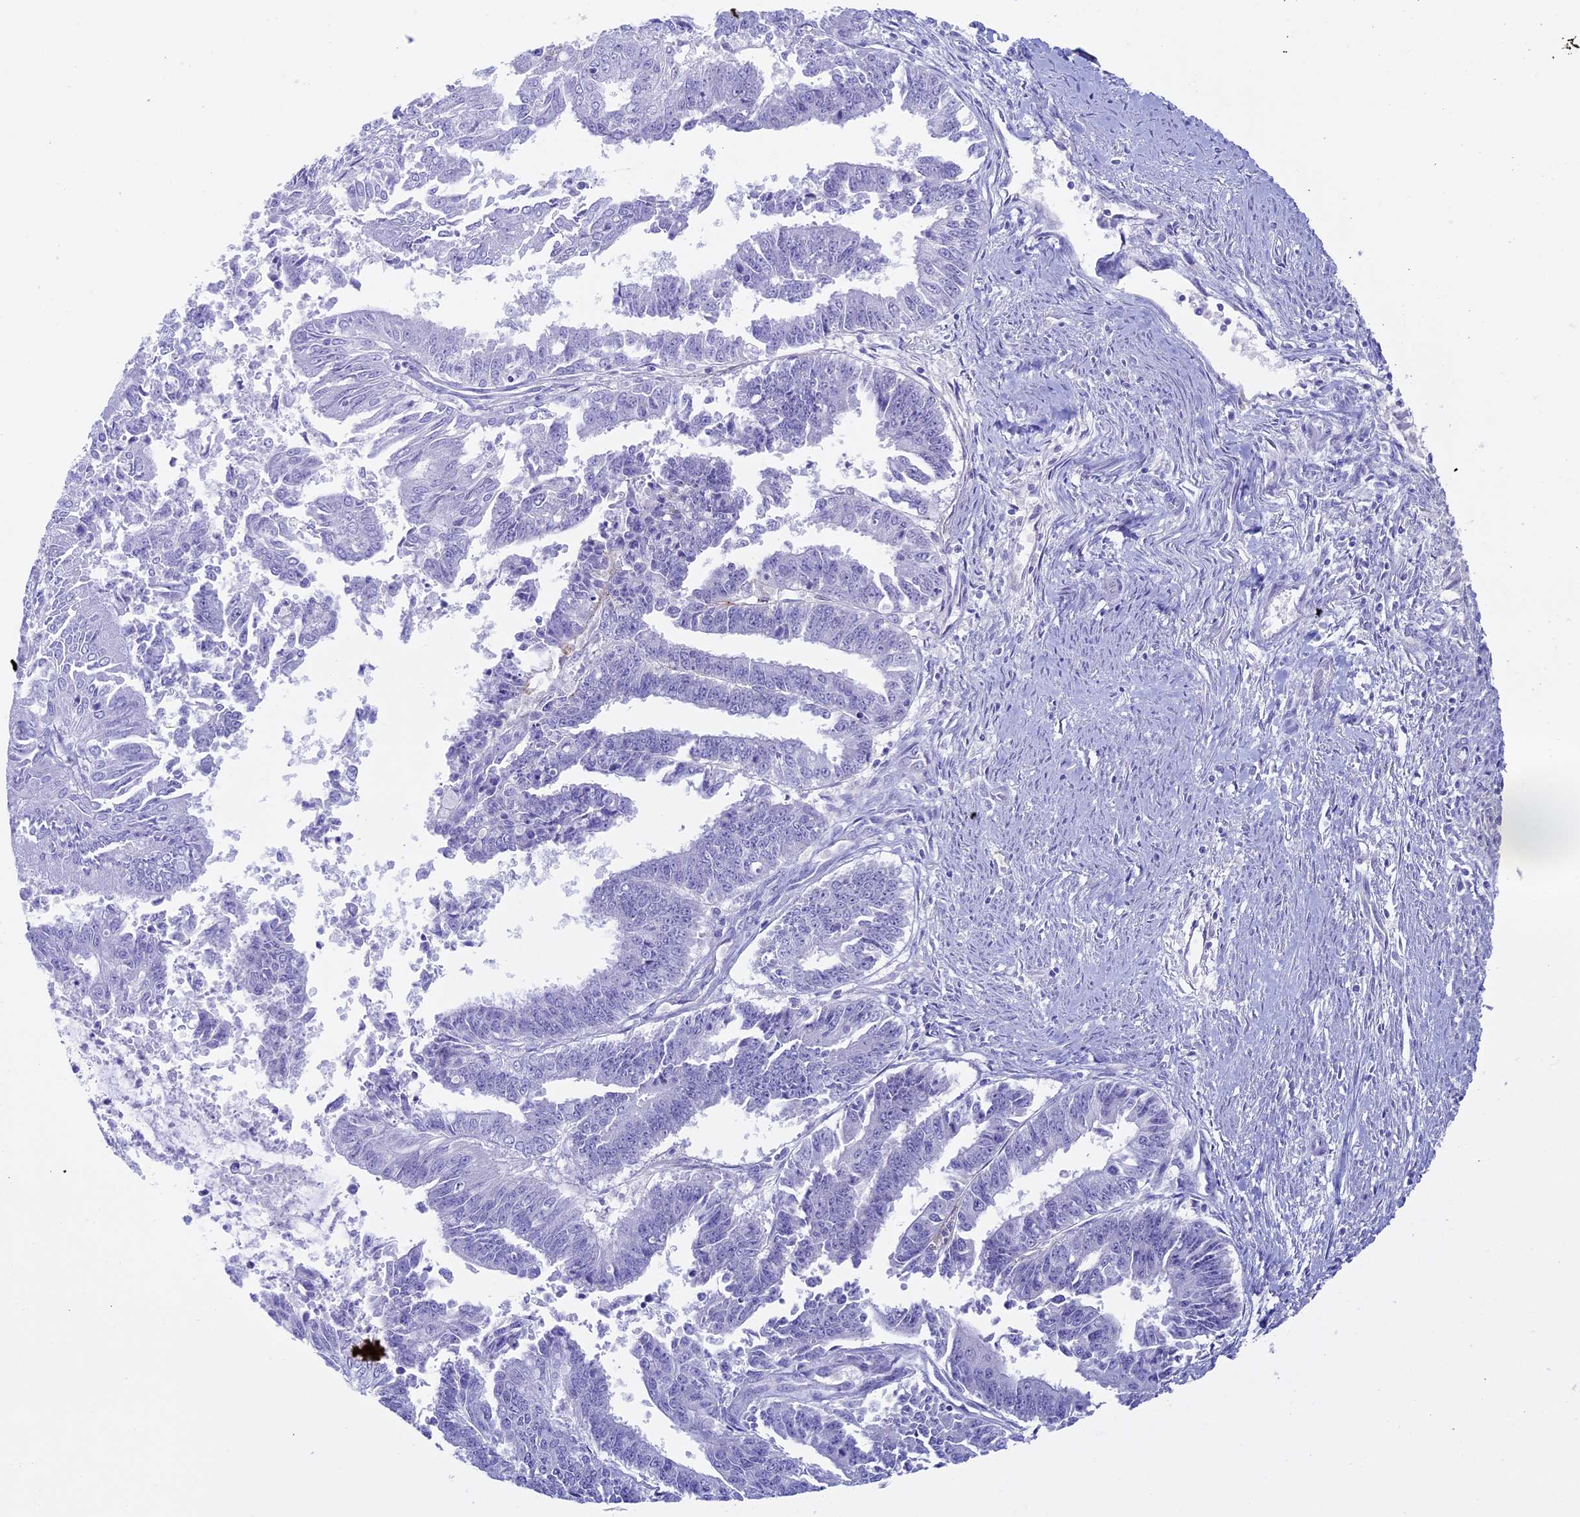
{"staining": {"intensity": "negative", "quantity": "none", "location": "none"}, "tissue": "endometrial cancer", "cell_type": "Tumor cells", "image_type": "cancer", "snomed": [{"axis": "morphology", "description": "Adenocarcinoma, NOS"}, {"axis": "topography", "description": "Endometrium"}], "caption": "The image exhibits no significant positivity in tumor cells of endometrial cancer.", "gene": "RCCD1", "patient": {"sex": "female", "age": 73}}